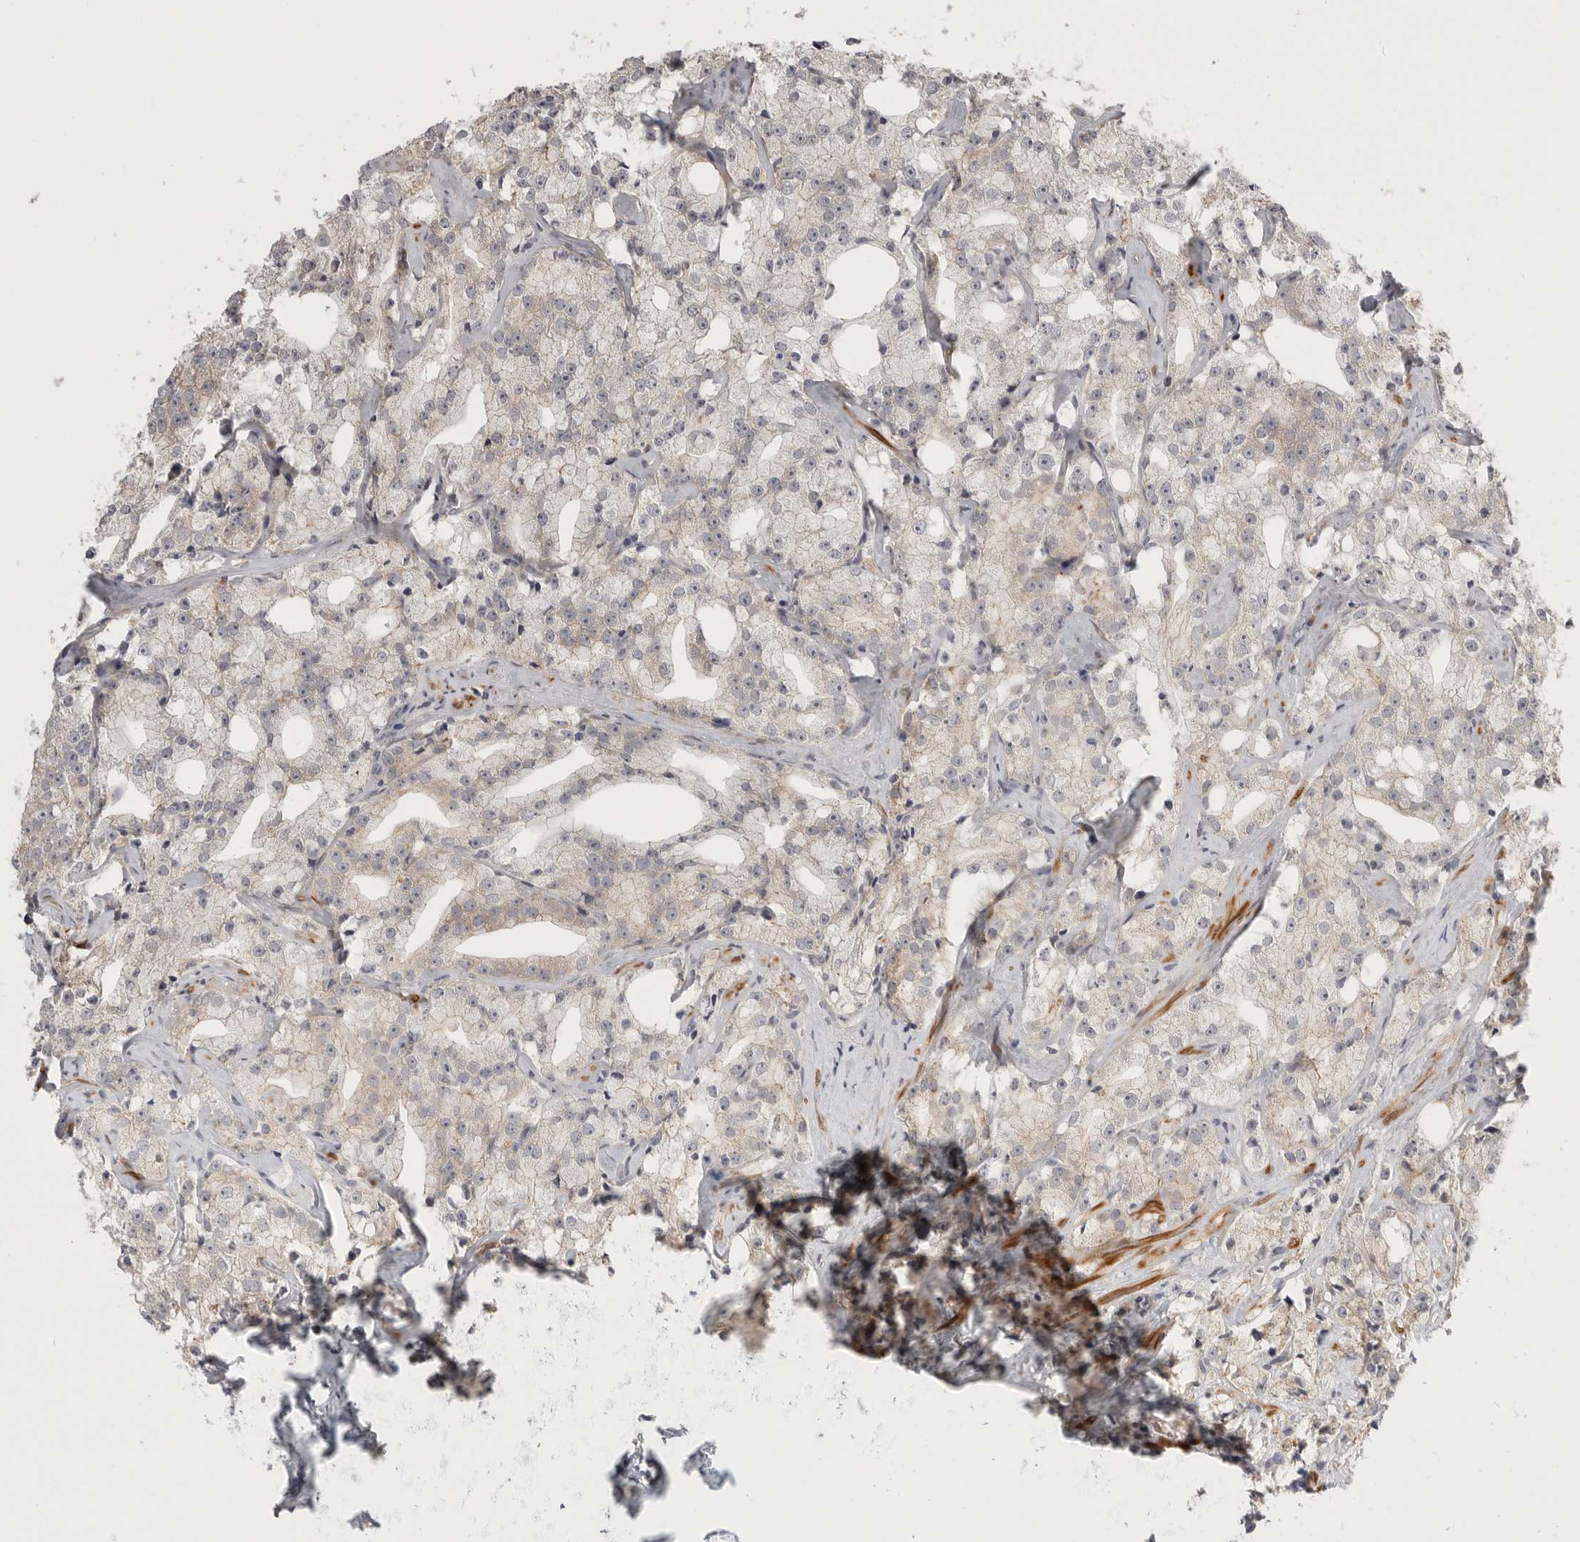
{"staining": {"intensity": "negative", "quantity": "none", "location": "none"}, "tissue": "prostate cancer", "cell_type": "Tumor cells", "image_type": "cancer", "snomed": [{"axis": "morphology", "description": "Adenocarcinoma, High grade"}, {"axis": "topography", "description": "Prostate"}], "caption": "Tumor cells are negative for protein expression in human prostate cancer (adenocarcinoma (high-grade)).", "gene": "STAB2", "patient": {"sex": "male", "age": 64}}